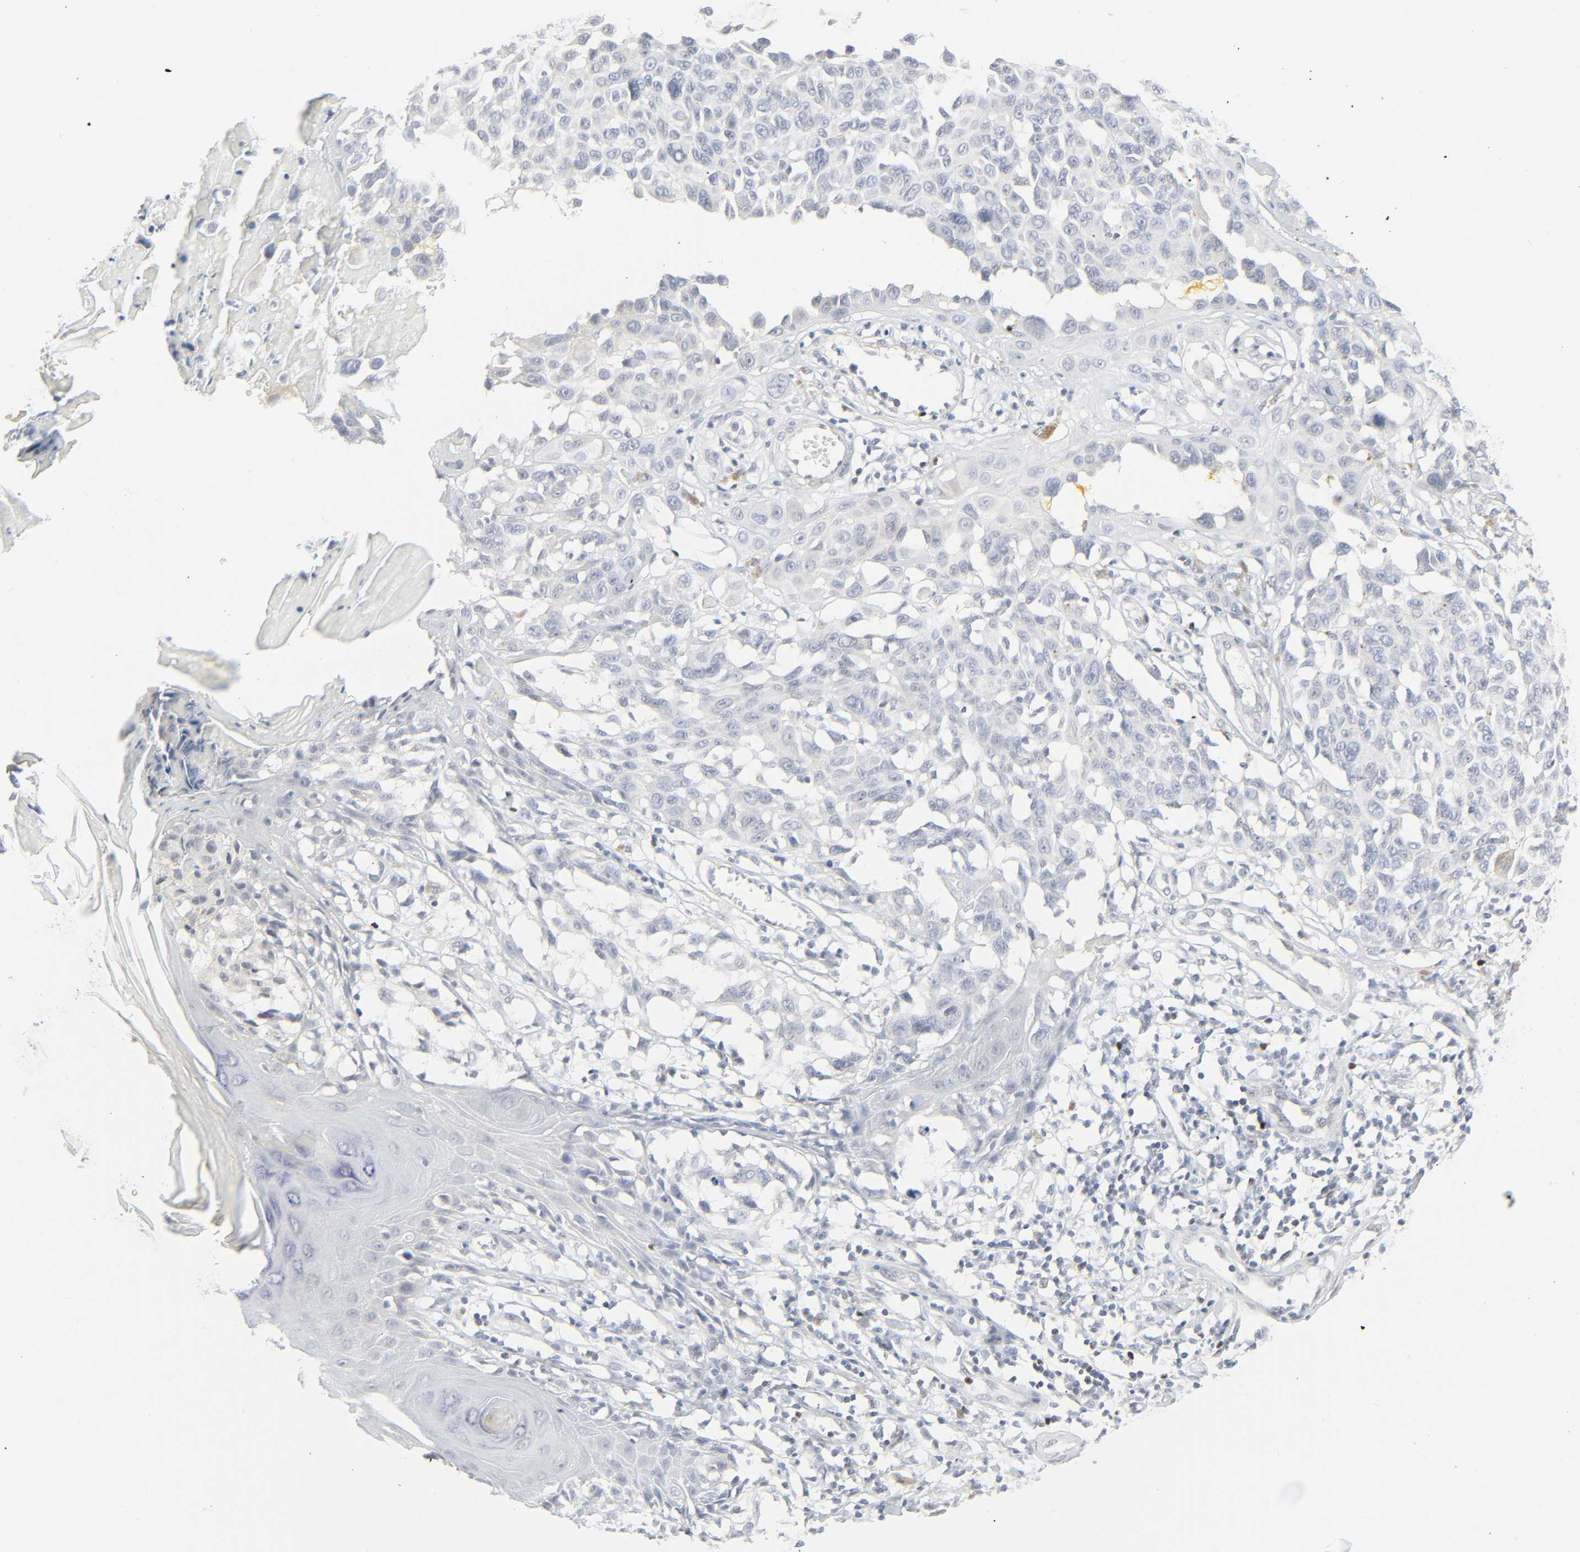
{"staining": {"intensity": "negative", "quantity": "none", "location": "none"}, "tissue": "melanoma", "cell_type": "Tumor cells", "image_type": "cancer", "snomed": [{"axis": "morphology", "description": "Malignant melanoma, NOS"}, {"axis": "topography", "description": "Skin"}], "caption": "IHC histopathology image of neoplastic tissue: human melanoma stained with DAB (3,3'-diaminobenzidine) exhibits no significant protein expression in tumor cells.", "gene": "ZBTB16", "patient": {"sex": "female", "age": 77}}